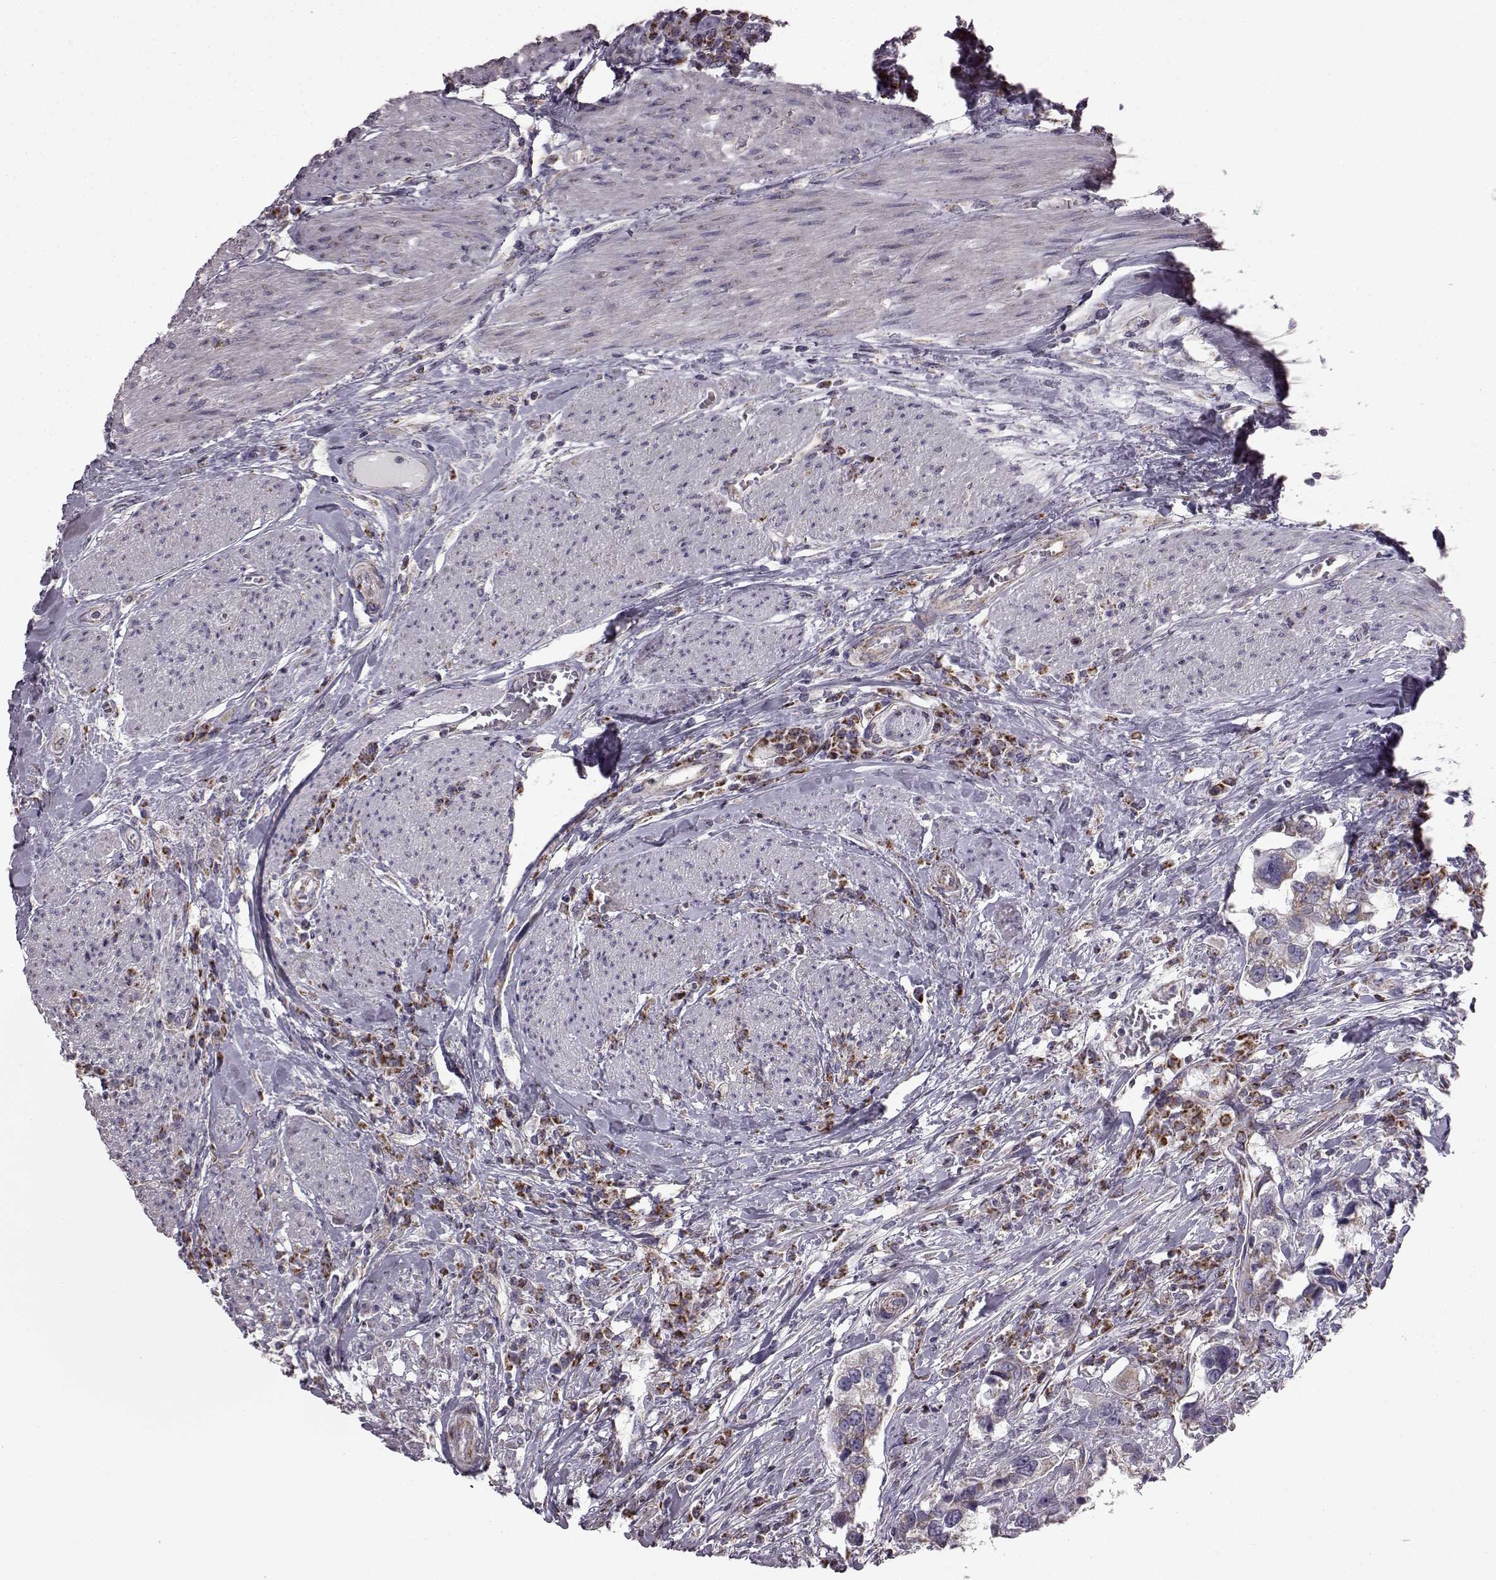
{"staining": {"intensity": "weak", "quantity": "25%-75%", "location": "cytoplasmic/membranous"}, "tissue": "urothelial cancer", "cell_type": "Tumor cells", "image_type": "cancer", "snomed": [{"axis": "morphology", "description": "Urothelial carcinoma, NOS"}, {"axis": "morphology", "description": "Urothelial carcinoma, High grade"}, {"axis": "topography", "description": "Urinary bladder"}], "caption": "A micrograph of human high-grade urothelial carcinoma stained for a protein reveals weak cytoplasmic/membranous brown staining in tumor cells.", "gene": "FAM8A1", "patient": {"sex": "male", "age": 63}}